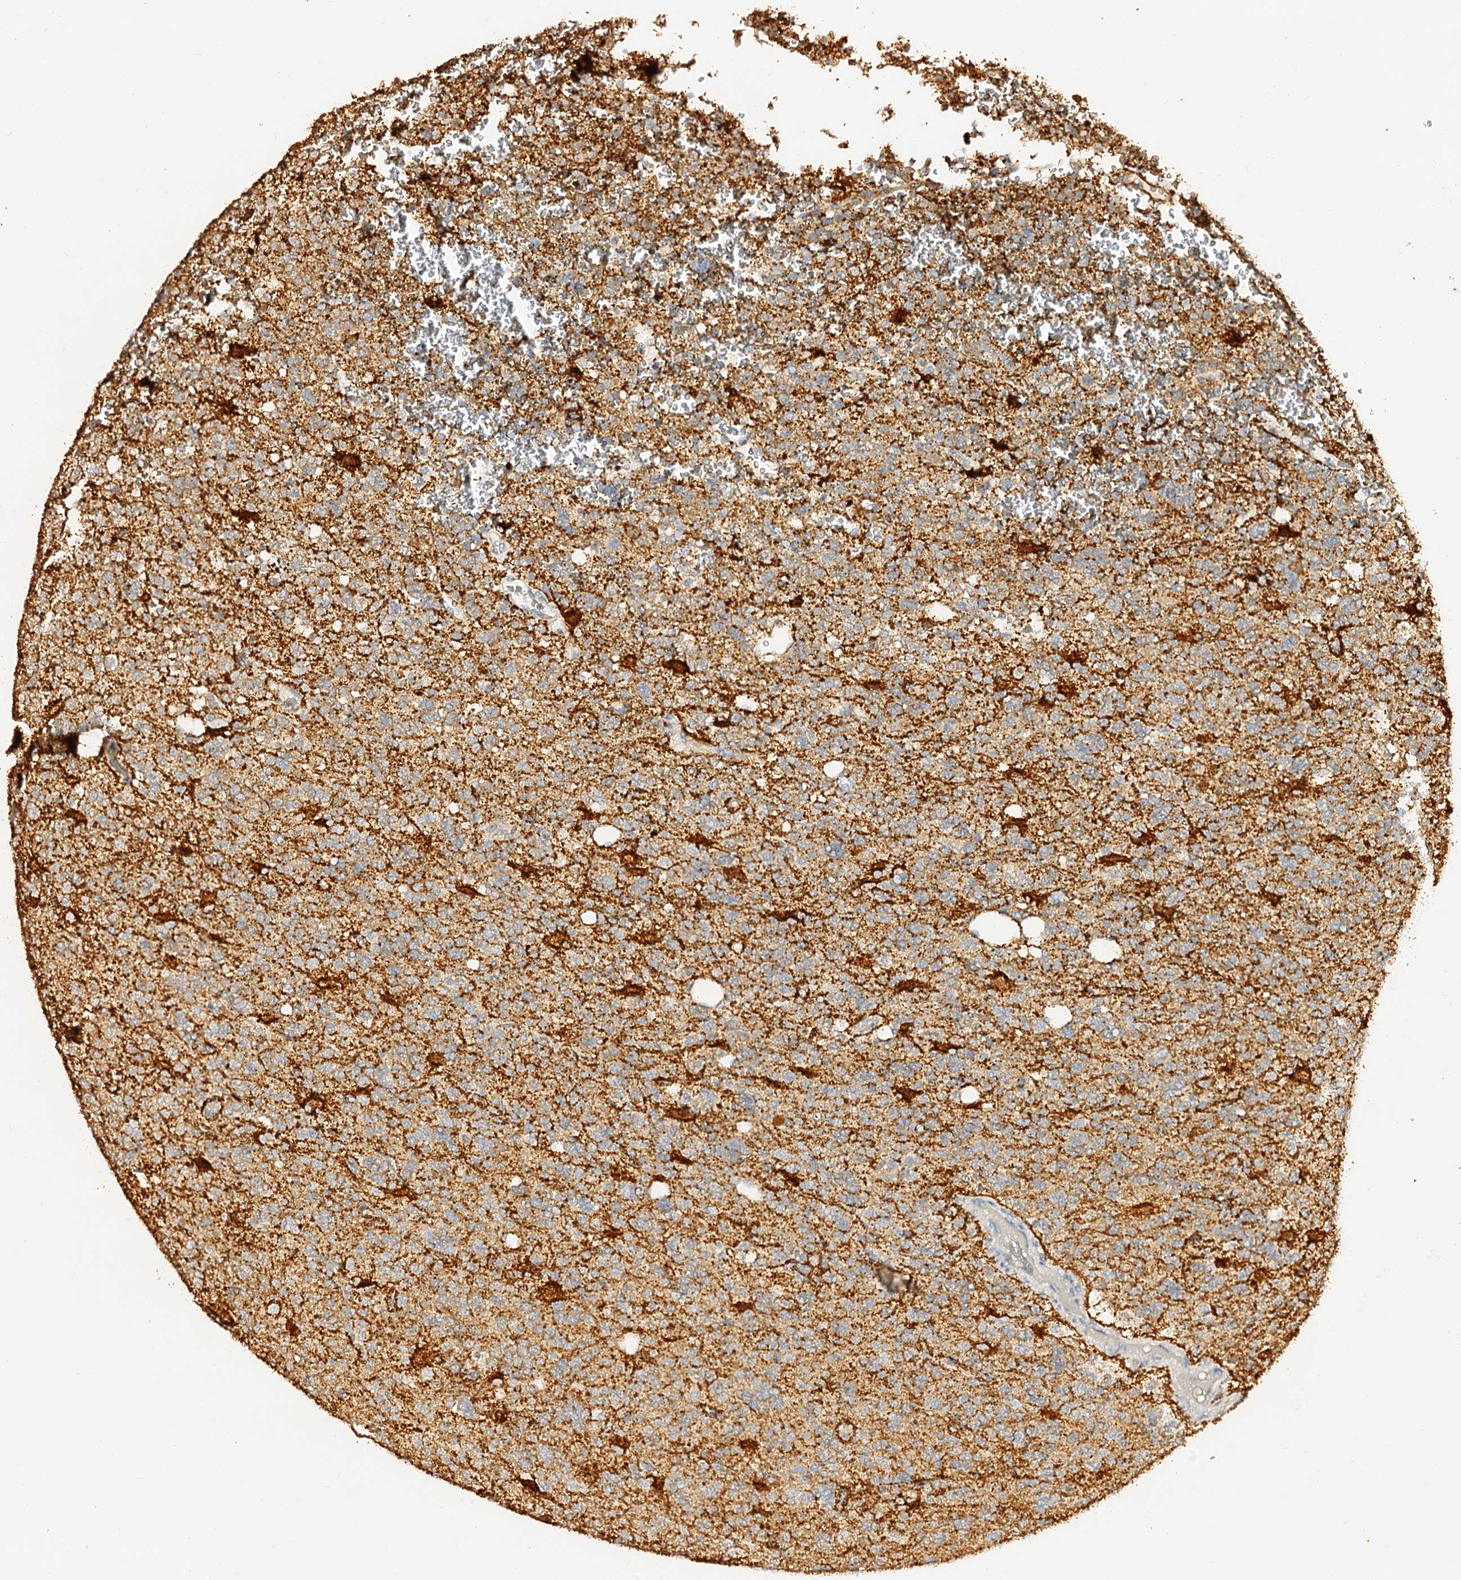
{"staining": {"intensity": "moderate", "quantity": "25%-75%", "location": "cytoplasmic/membranous"}, "tissue": "glioma", "cell_type": "Tumor cells", "image_type": "cancer", "snomed": [{"axis": "morphology", "description": "Glioma, malignant, High grade"}, {"axis": "topography", "description": "Brain"}], "caption": "The photomicrograph shows staining of malignant glioma (high-grade), revealing moderate cytoplasmic/membranous protein staining (brown color) within tumor cells.", "gene": "MAOB", "patient": {"sex": "female", "age": 62}}